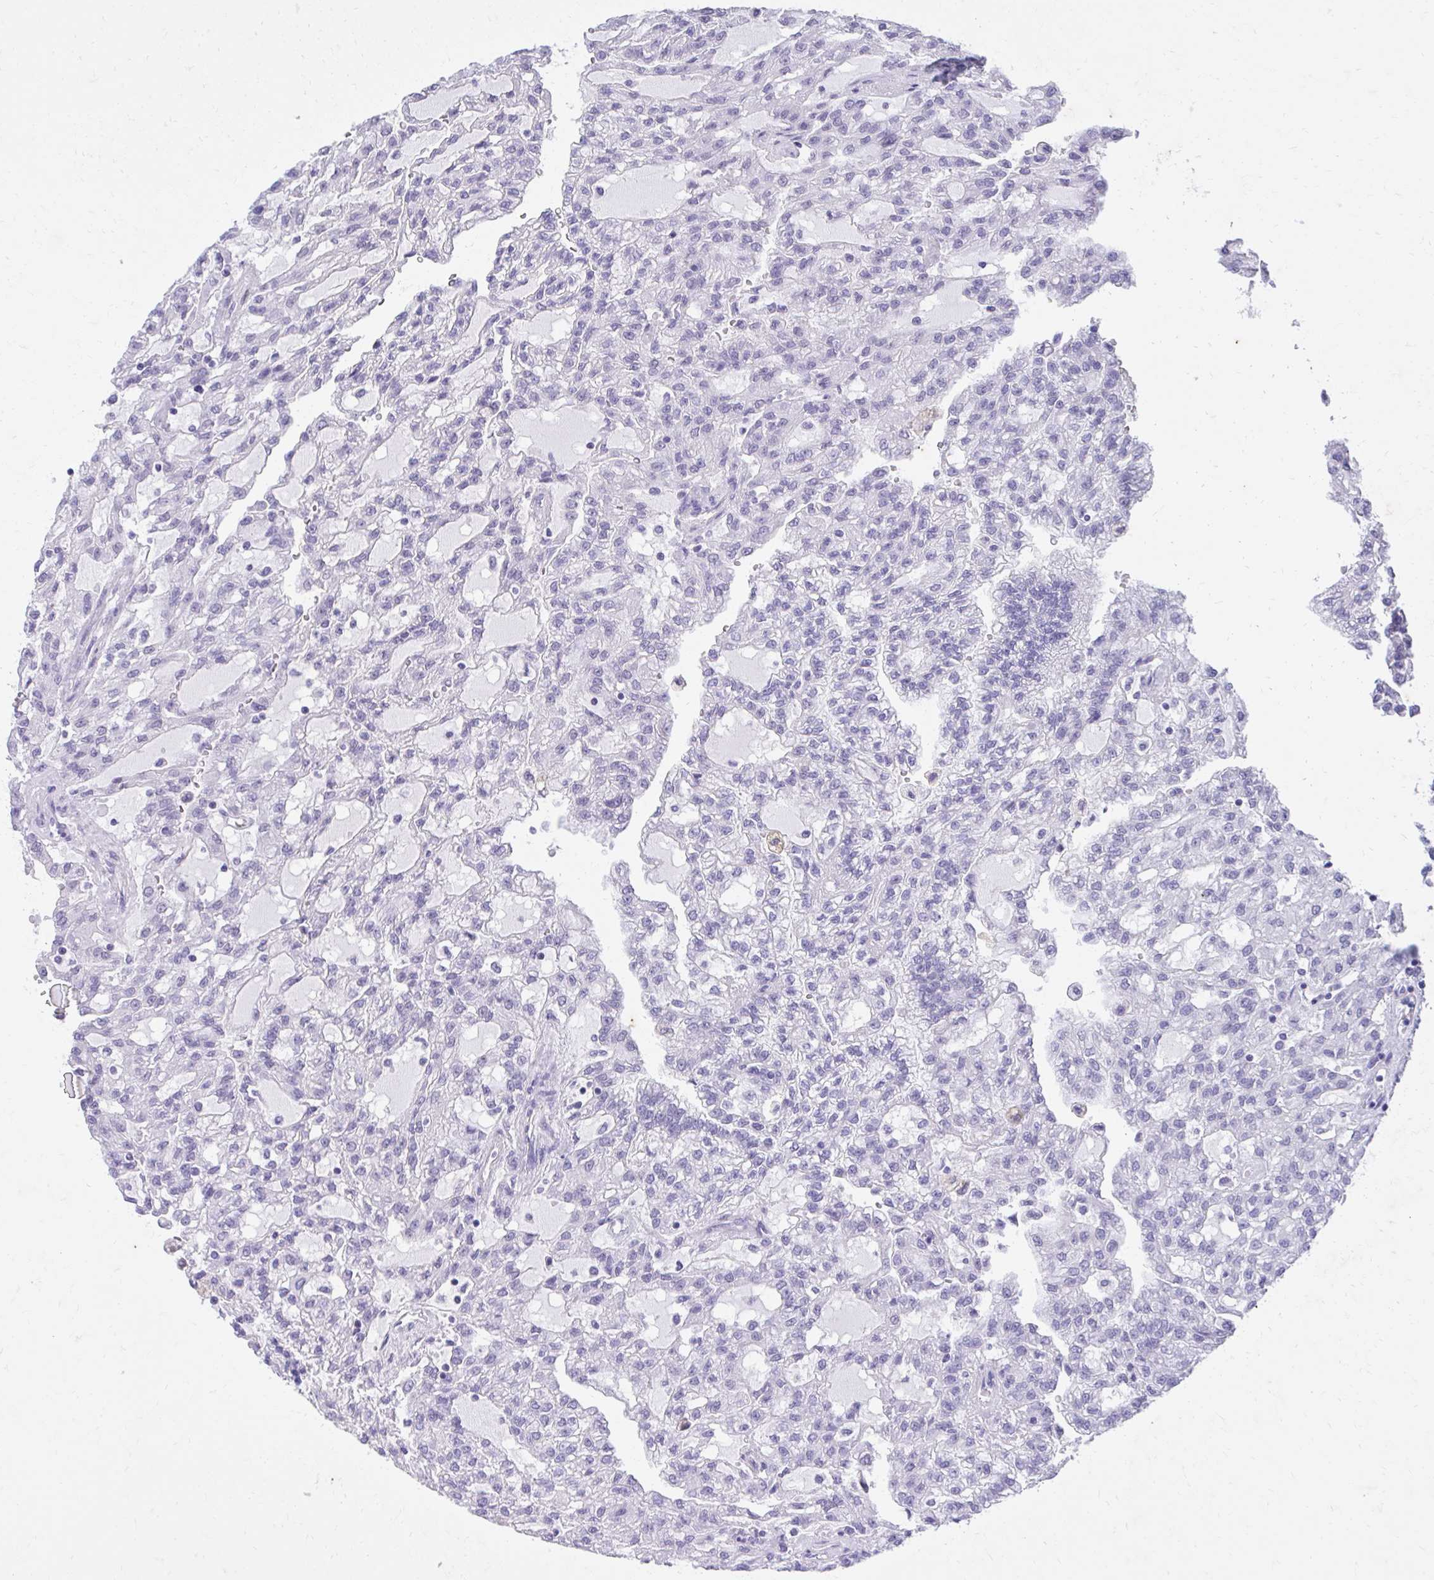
{"staining": {"intensity": "negative", "quantity": "none", "location": "none"}, "tissue": "renal cancer", "cell_type": "Tumor cells", "image_type": "cancer", "snomed": [{"axis": "morphology", "description": "Adenocarcinoma, NOS"}, {"axis": "topography", "description": "Kidney"}], "caption": "Tumor cells are negative for brown protein staining in adenocarcinoma (renal).", "gene": "KLK1", "patient": {"sex": "male", "age": 63}}